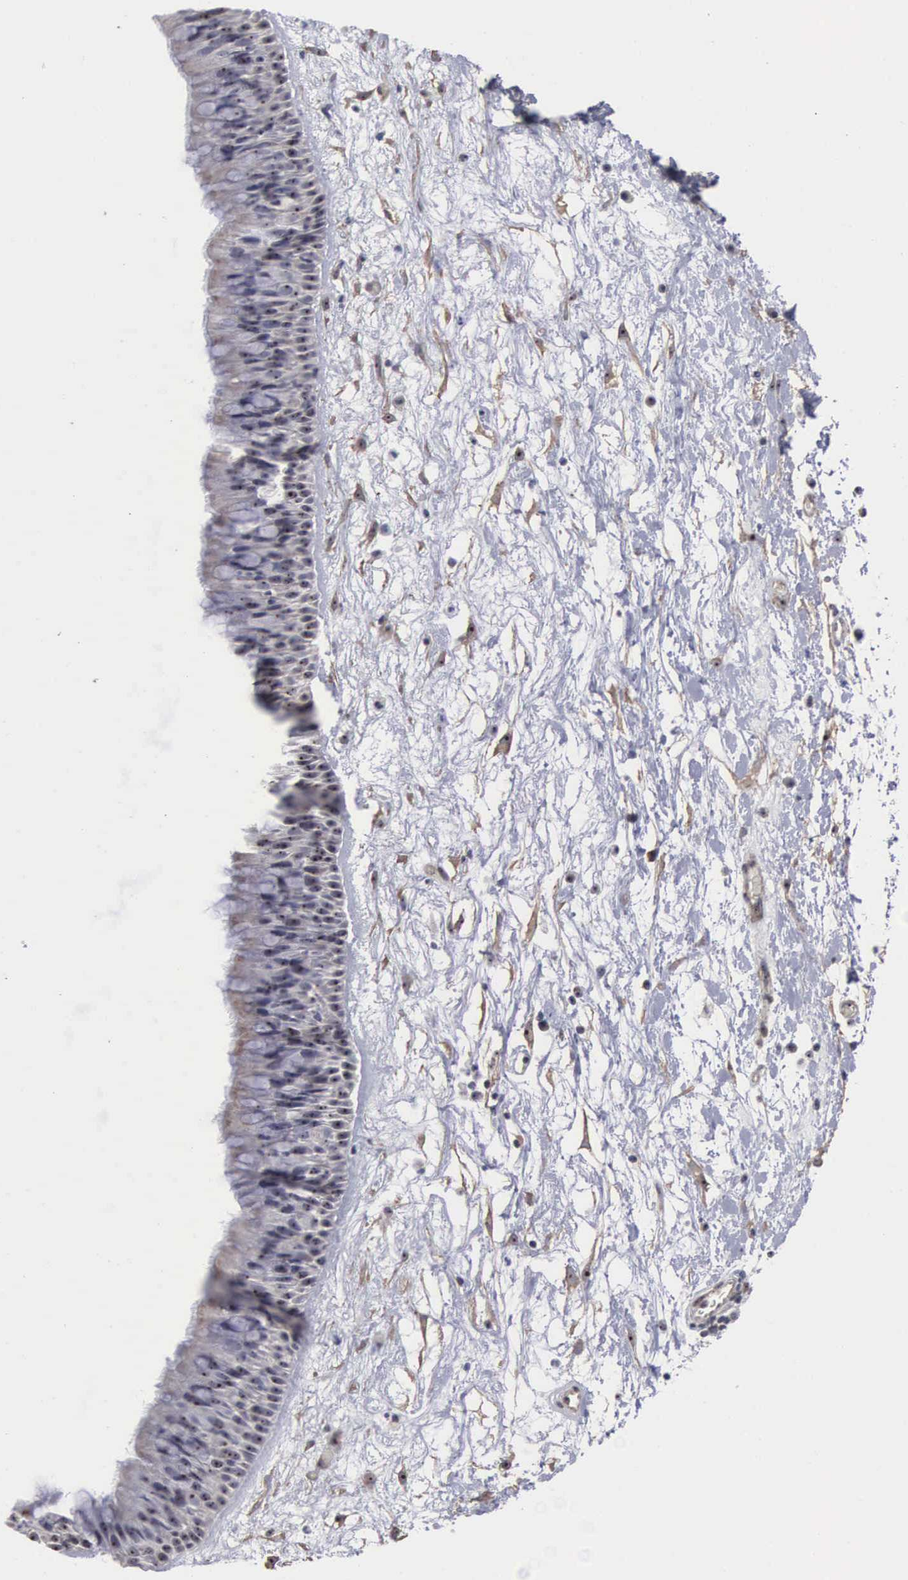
{"staining": {"intensity": "weak", "quantity": "<25%", "location": "cytoplasmic/membranous,nuclear"}, "tissue": "nasopharynx", "cell_type": "Respiratory epithelial cells", "image_type": "normal", "snomed": [{"axis": "morphology", "description": "Normal tissue, NOS"}, {"axis": "topography", "description": "Nasopharynx"}], "caption": "The immunohistochemistry image has no significant positivity in respiratory epithelial cells of nasopharynx.", "gene": "NGDN", "patient": {"sex": "male", "age": 13}}